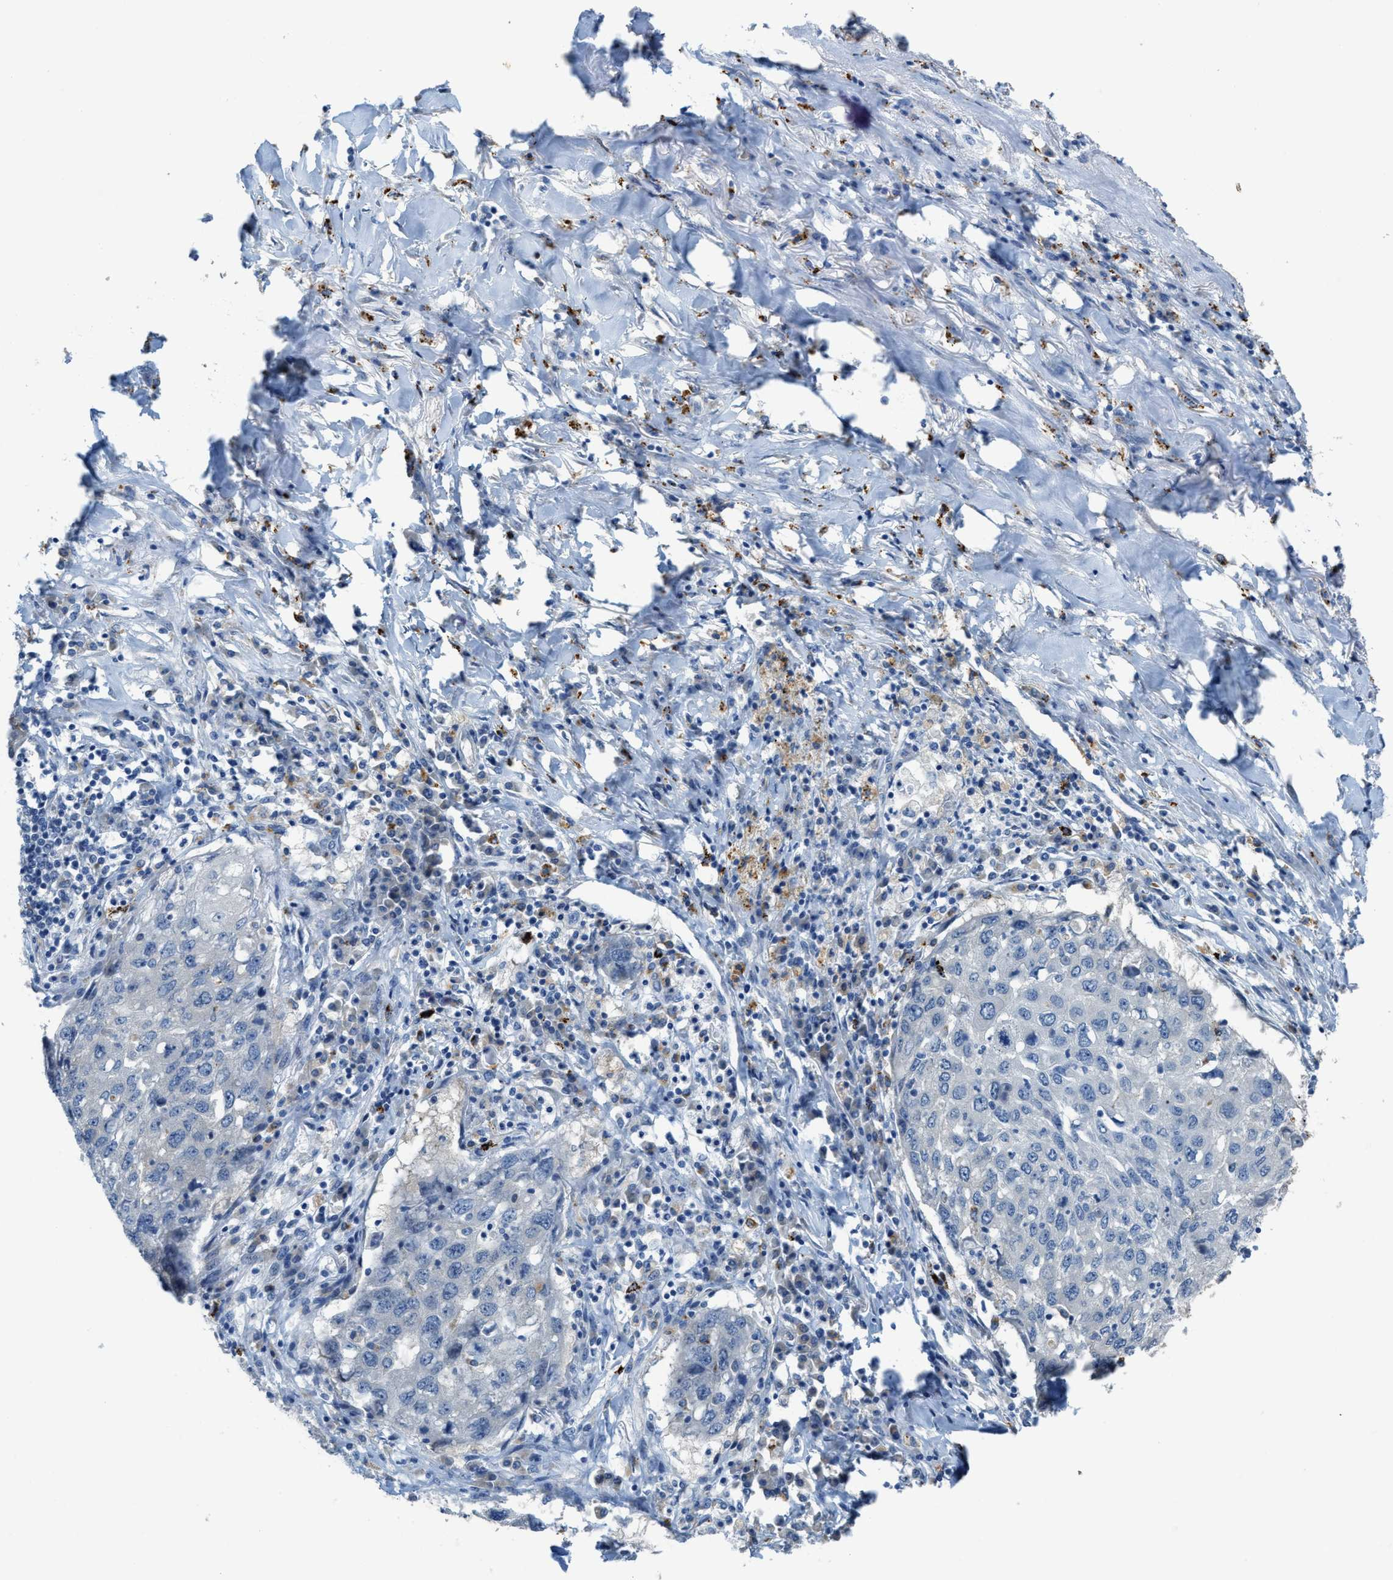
{"staining": {"intensity": "negative", "quantity": "none", "location": "none"}, "tissue": "lung cancer", "cell_type": "Tumor cells", "image_type": "cancer", "snomed": [{"axis": "morphology", "description": "Squamous cell carcinoma, NOS"}, {"axis": "topography", "description": "Lung"}], "caption": "Immunohistochemistry (IHC) histopathology image of squamous cell carcinoma (lung) stained for a protein (brown), which demonstrates no positivity in tumor cells.", "gene": "KLHDC10", "patient": {"sex": "female", "age": 63}}